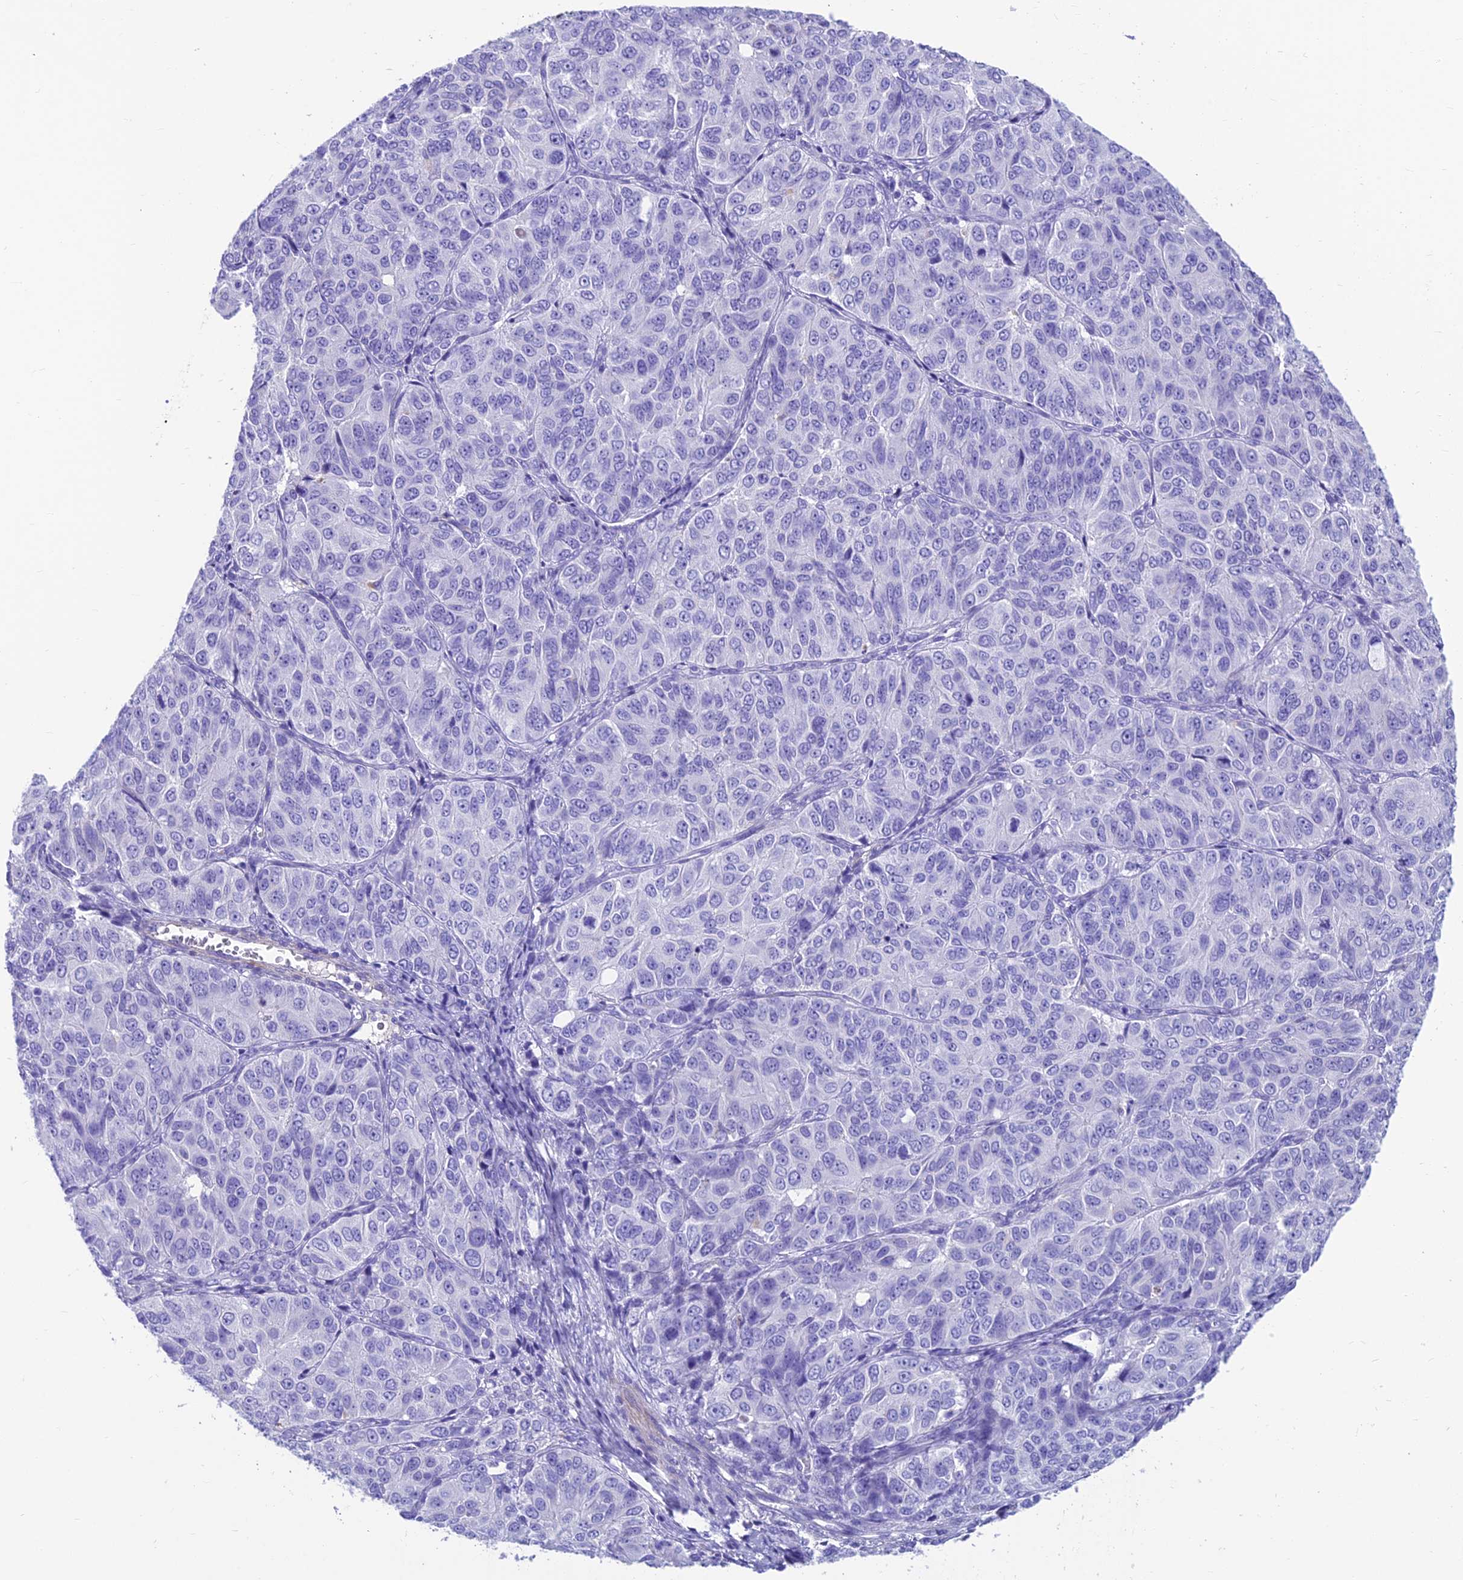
{"staining": {"intensity": "negative", "quantity": "none", "location": "none"}, "tissue": "ovarian cancer", "cell_type": "Tumor cells", "image_type": "cancer", "snomed": [{"axis": "morphology", "description": "Carcinoma, endometroid"}, {"axis": "topography", "description": "Ovary"}], "caption": "IHC of human ovarian cancer (endometroid carcinoma) demonstrates no expression in tumor cells. Nuclei are stained in blue.", "gene": "GNG11", "patient": {"sex": "female", "age": 51}}